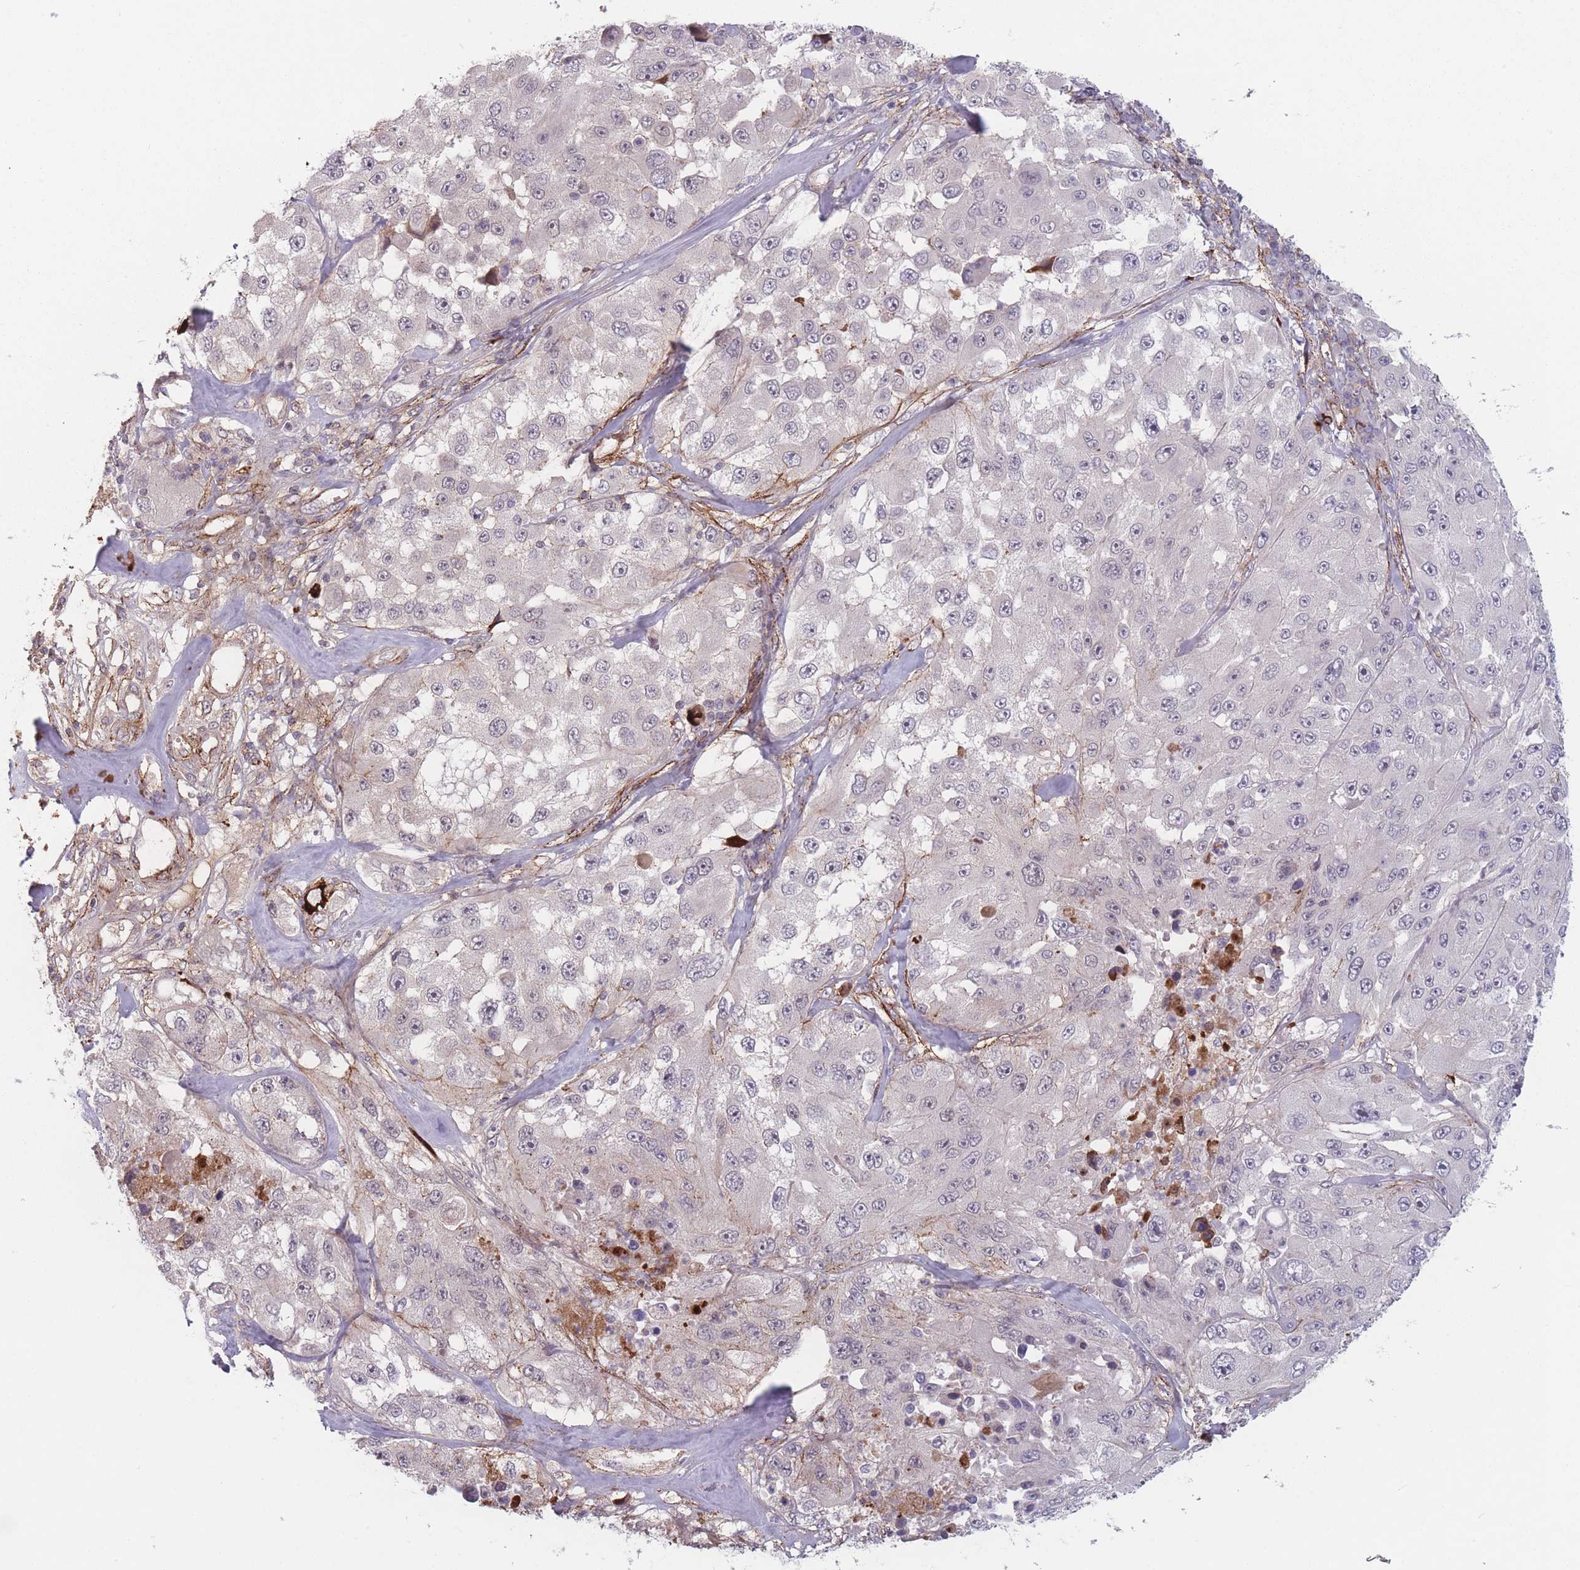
{"staining": {"intensity": "negative", "quantity": "none", "location": "none"}, "tissue": "melanoma", "cell_type": "Tumor cells", "image_type": "cancer", "snomed": [{"axis": "morphology", "description": "Malignant melanoma, Metastatic site"}, {"axis": "topography", "description": "Lymph node"}], "caption": "The micrograph displays no significant expression in tumor cells of melanoma.", "gene": "TMEM232", "patient": {"sex": "male", "age": 62}}